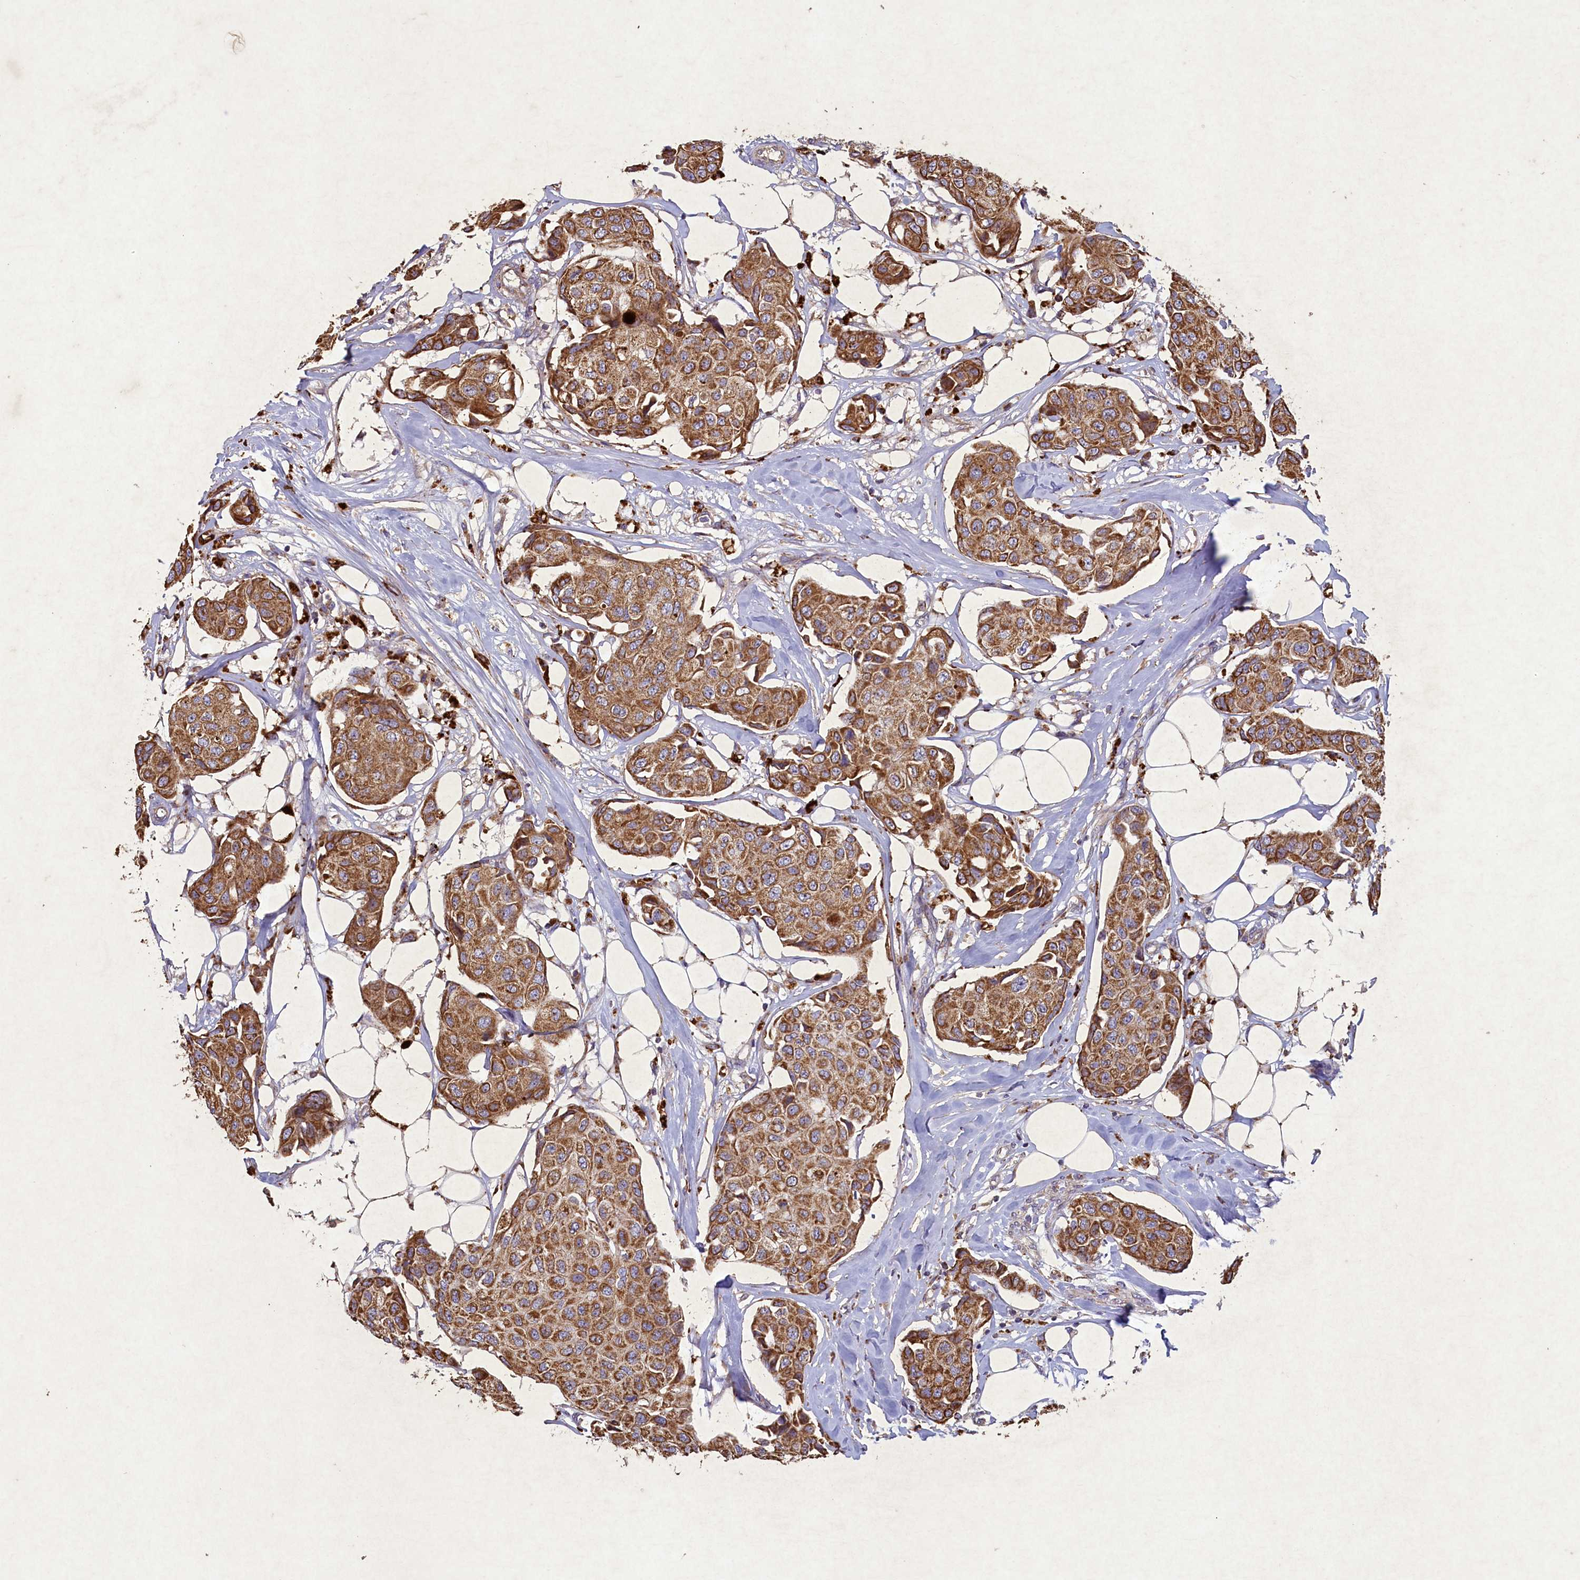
{"staining": {"intensity": "moderate", "quantity": ">75%", "location": "cytoplasmic/membranous"}, "tissue": "breast cancer", "cell_type": "Tumor cells", "image_type": "cancer", "snomed": [{"axis": "morphology", "description": "Duct carcinoma"}, {"axis": "topography", "description": "Breast"}], "caption": "This is a histology image of IHC staining of breast cancer, which shows moderate expression in the cytoplasmic/membranous of tumor cells.", "gene": "CIAO2B", "patient": {"sex": "female", "age": 80}}